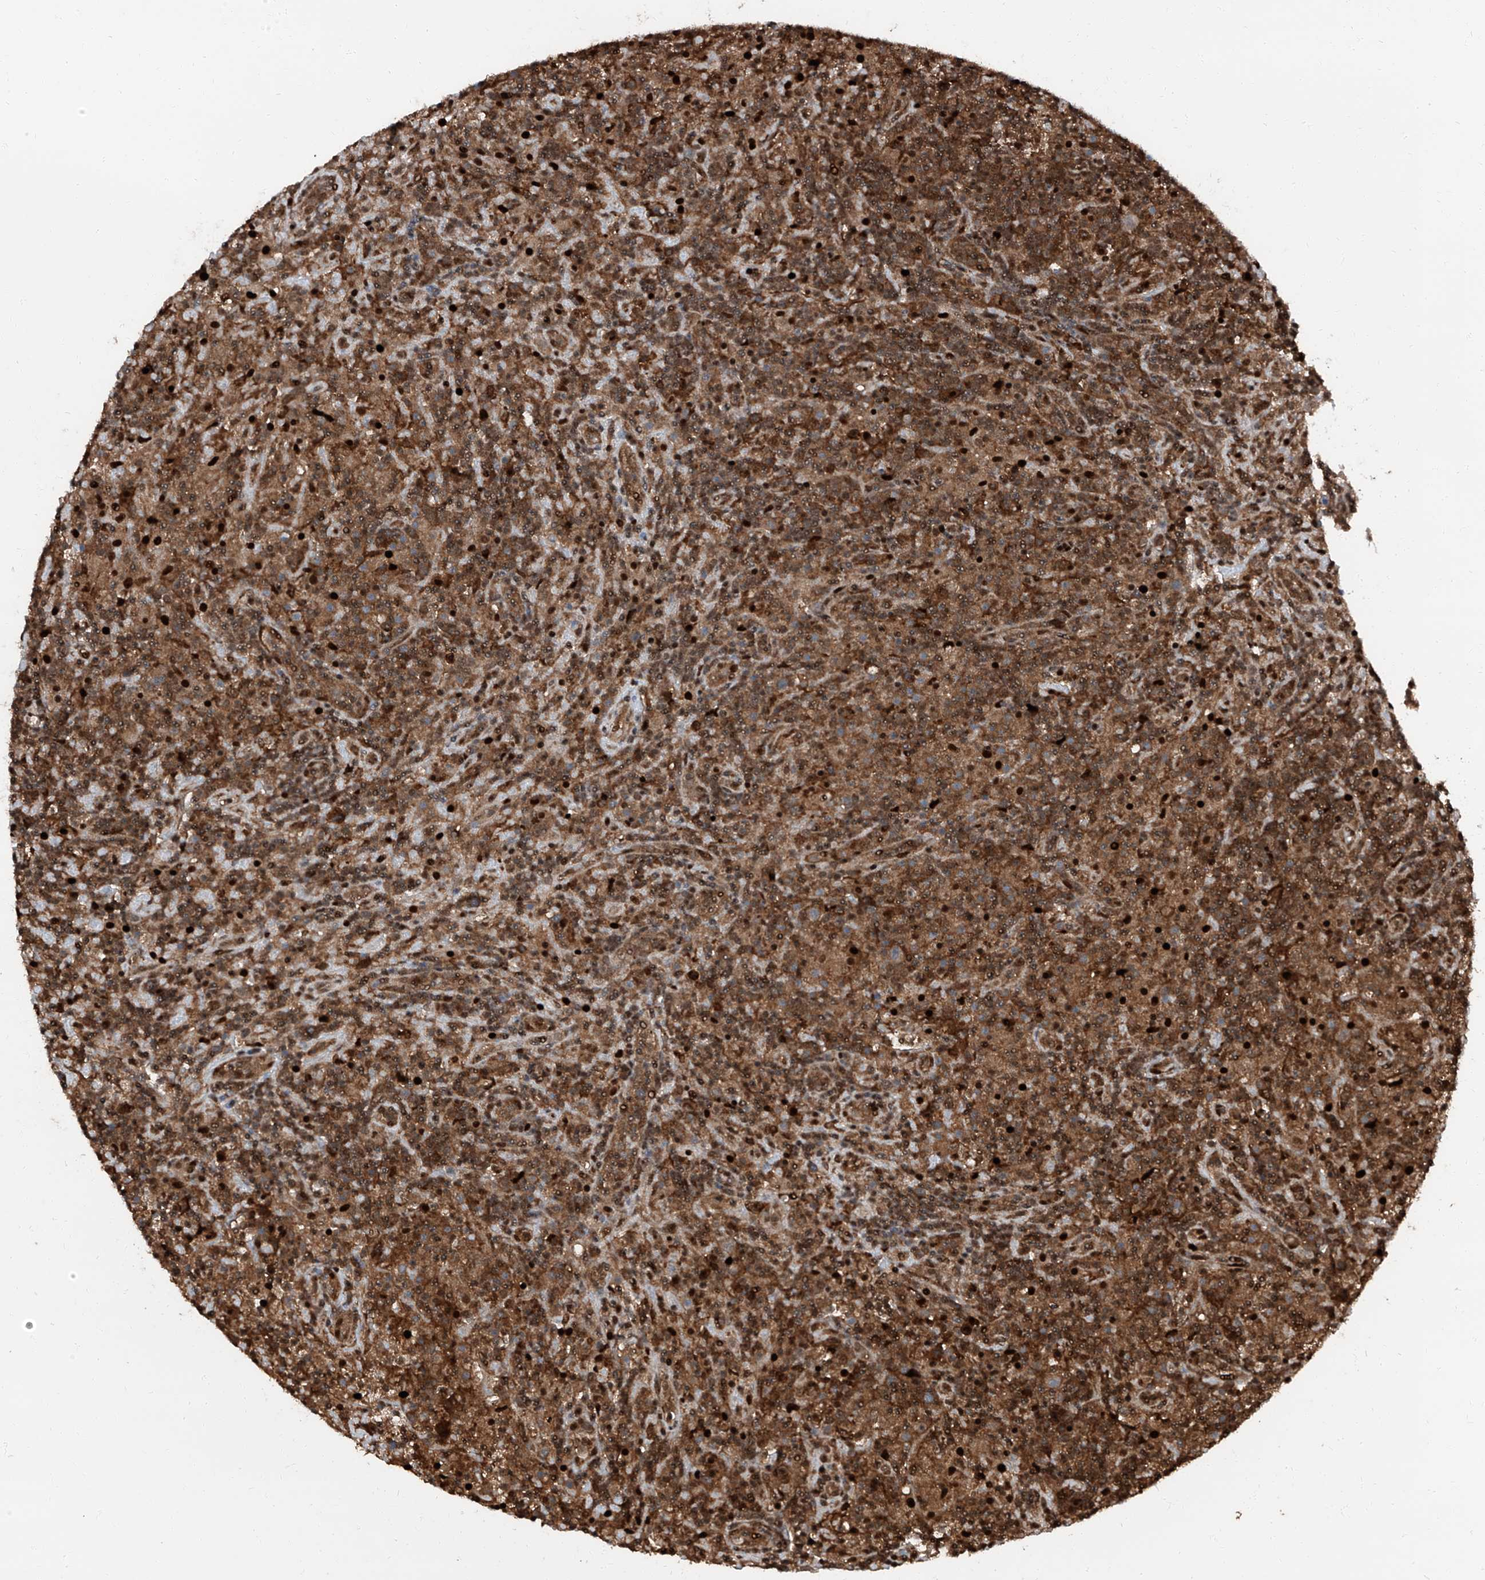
{"staining": {"intensity": "negative", "quantity": "none", "location": "none"}, "tissue": "lymphoma", "cell_type": "Tumor cells", "image_type": "cancer", "snomed": [{"axis": "morphology", "description": "Hodgkin's disease, NOS"}, {"axis": "topography", "description": "Lymph node"}], "caption": "Immunohistochemistry photomicrograph of lymphoma stained for a protein (brown), which shows no expression in tumor cells. (DAB (3,3'-diaminobenzidine) immunohistochemistry, high magnification).", "gene": "PSMB10", "patient": {"sex": "male", "age": 70}}